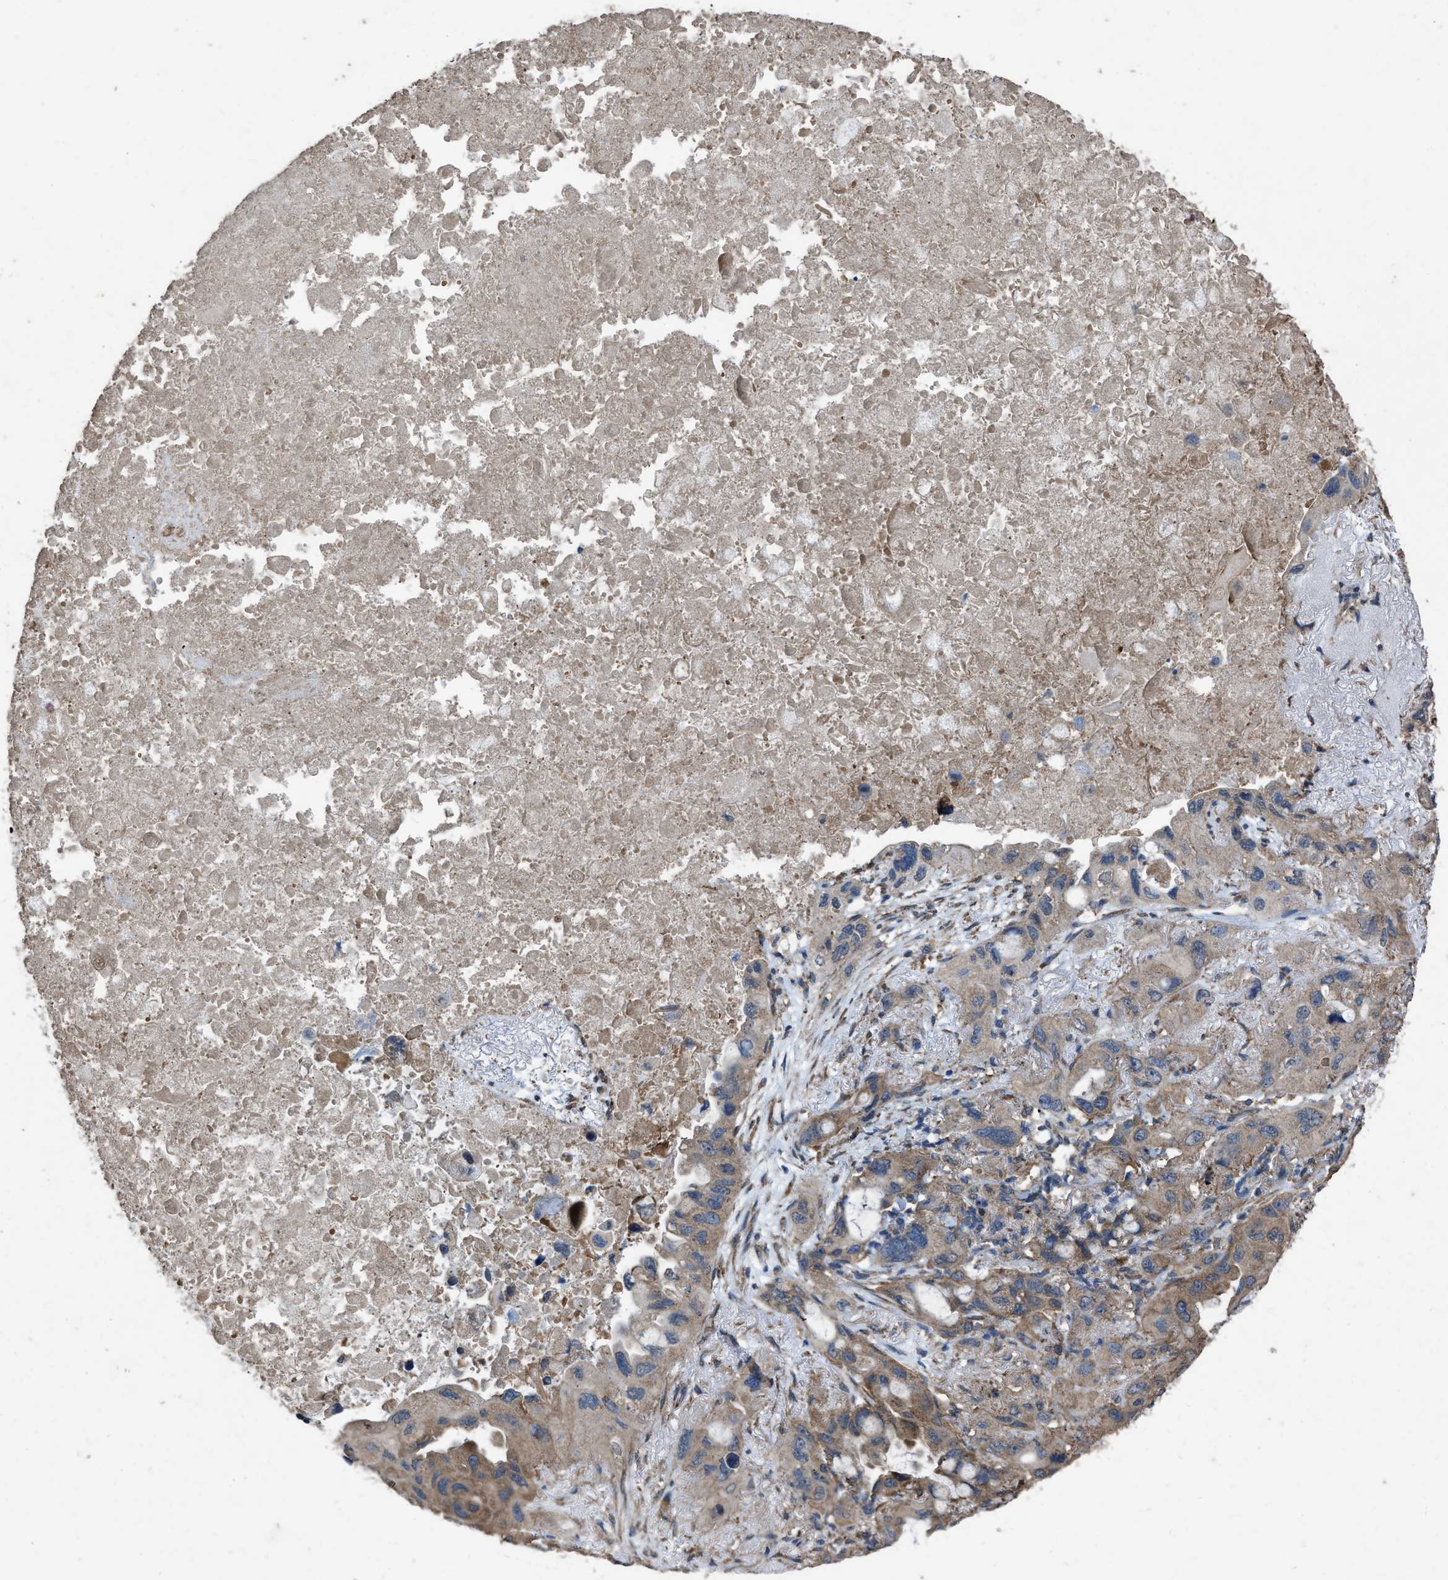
{"staining": {"intensity": "weak", "quantity": ">75%", "location": "cytoplasmic/membranous"}, "tissue": "lung cancer", "cell_type": "Tumor cells", "image_type": "cancer", "snomed": [{"axis": "morphology", "description": "Squamous cell carcinoma, NOS"}, {"axis": "topography", "description": "Lung"}], "caption": "Lung cancer (squamous cell carcinoma) was stained to show a protein in brown. There is low levels of weak cytoplasmic/membranous staining in about >75% of tumor cells. Using DAB (3,3'-diaminobenzidine) (brown) and hematoxylin (blue) stains, captured at high magnification using brightfield microscopy.", "gene": "ARL6", "patient": {"sex": "female", "age": 73}}